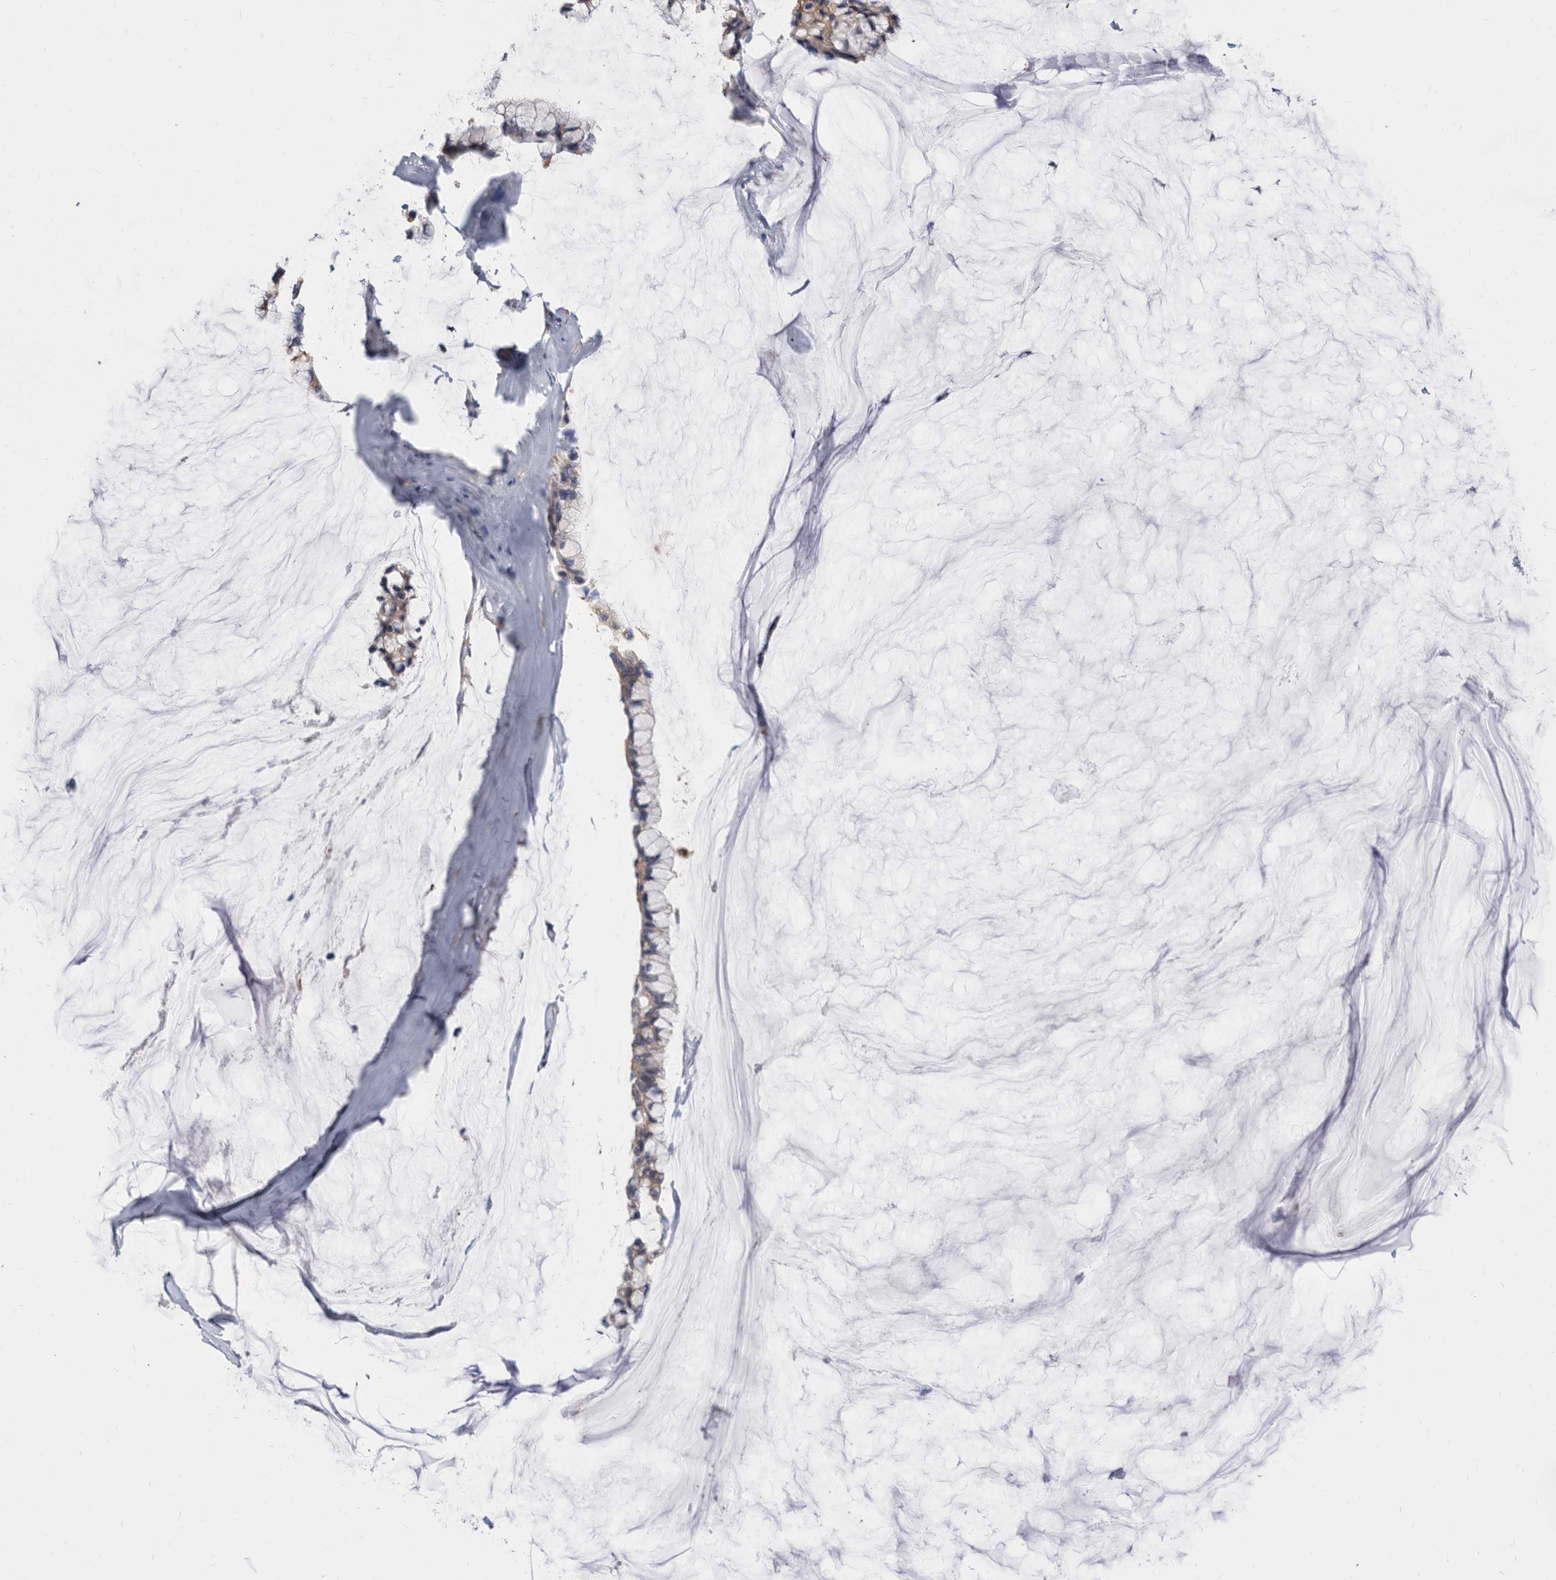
{"staining": {"intensity": "negative", "quantity": "none", "location": "none"}, "tissue": "ovarian cancer", "cell_type": "Tumor cells", "image_type": "cancer", "snomed": [{"axis": "morphology", "description": "Cystadenocarcinoma, mucinous, NOS"}, {"axis": "topography", "description": "Ovary"}], "caption": "A micrograph of human ovarian cancer is negative for staining in tumor cells. Brightfield microscopy of IHC stained with DAB (brown) and hematoxylin (blue), captured at high magnification.", "gene": "CCT4", "patient": {"sex": "female", "age": 39}}